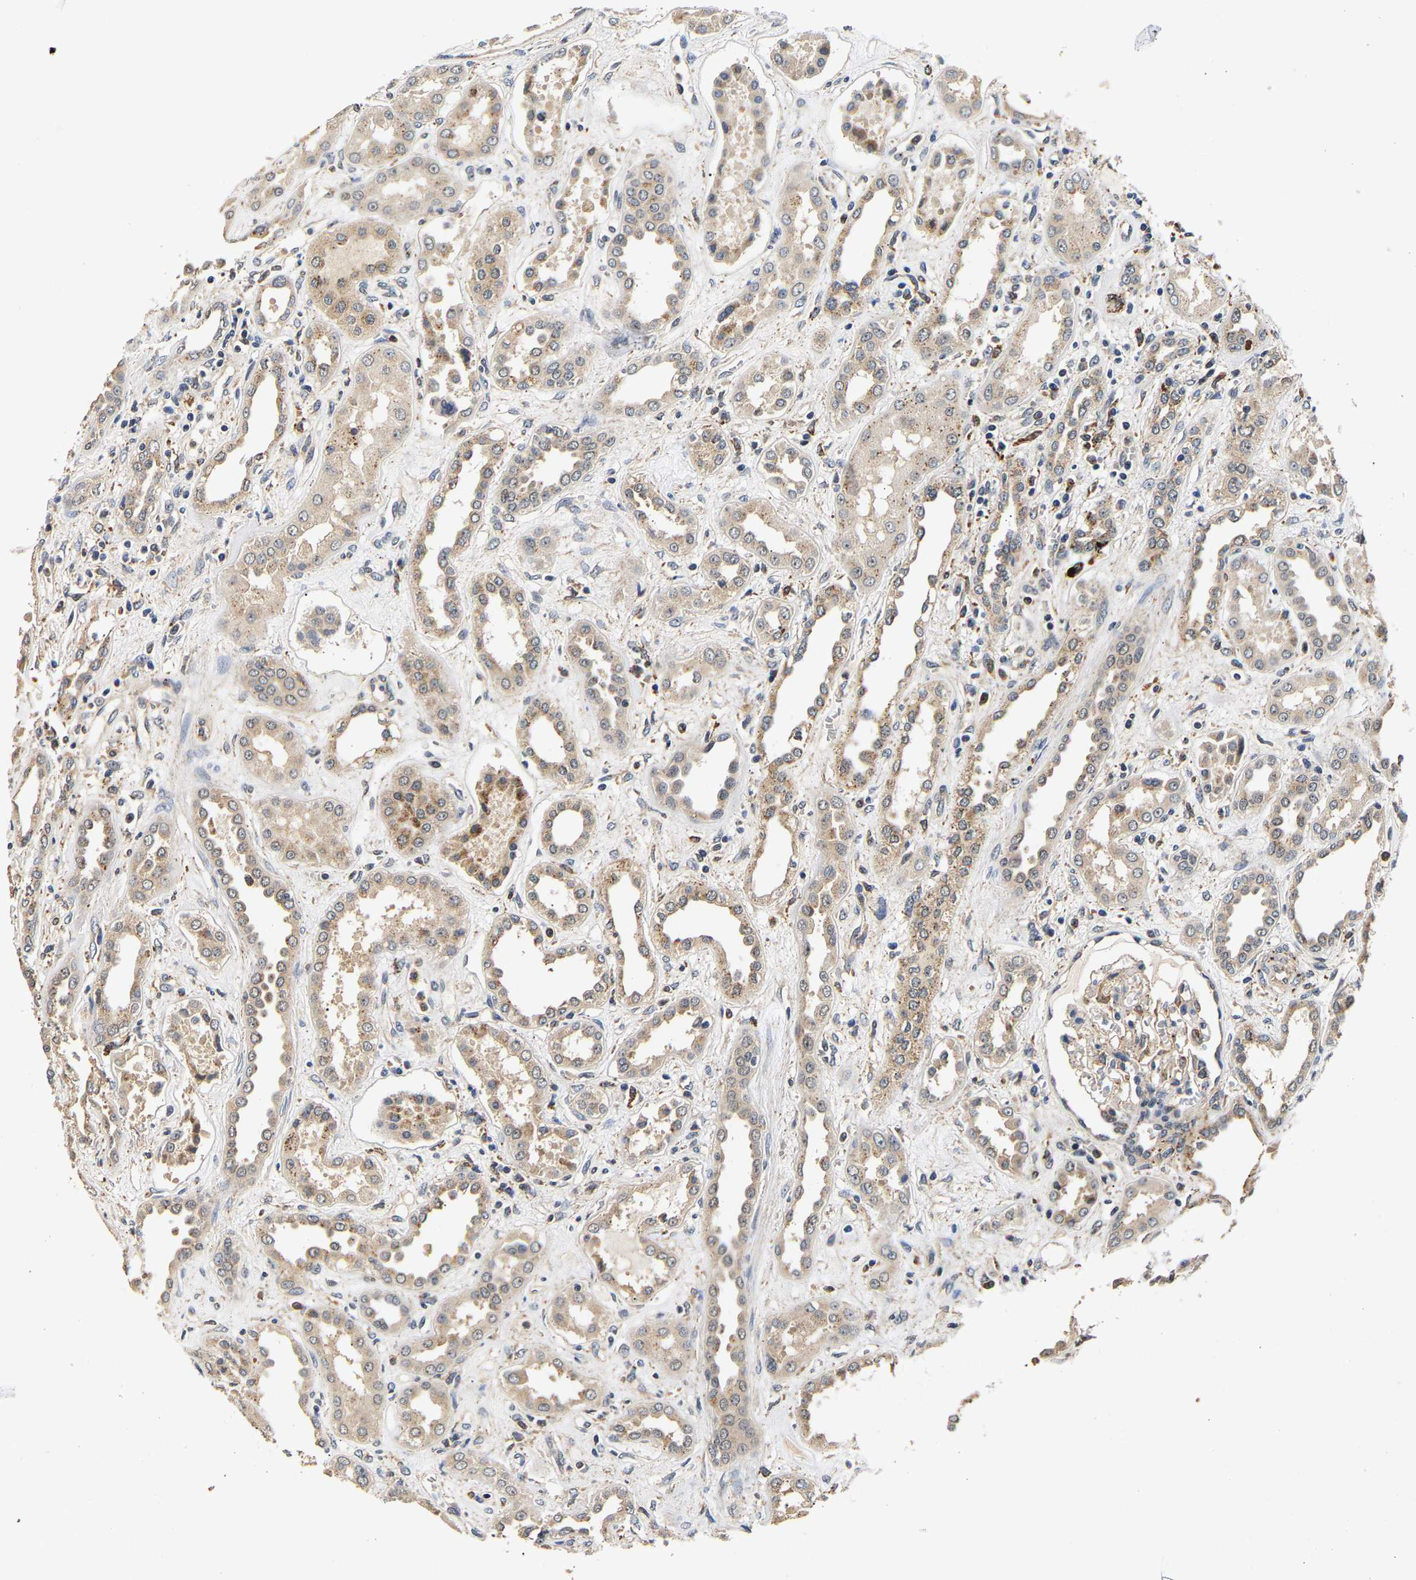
{"staining": {"intensity": "weak", "quantity": "25%-75%", "location": "cytoplasmic/membranous"}, "tissue": "kidney", "cell_type": "Cells in glomeruli", "image_type": "normal", "snomed": [{"axis": "morphology", "description": "Normal tissue, NOS"}, {"axis": "topography", "description": "Kidney"}], "caption": "Protein analysis of normal kidney shows weak cytoplasmic/membranous expression in approximately 25%-75% of cells in glomeruli.", "gene": "SMU1", "patient": {"sex": "male", "age": 59}}